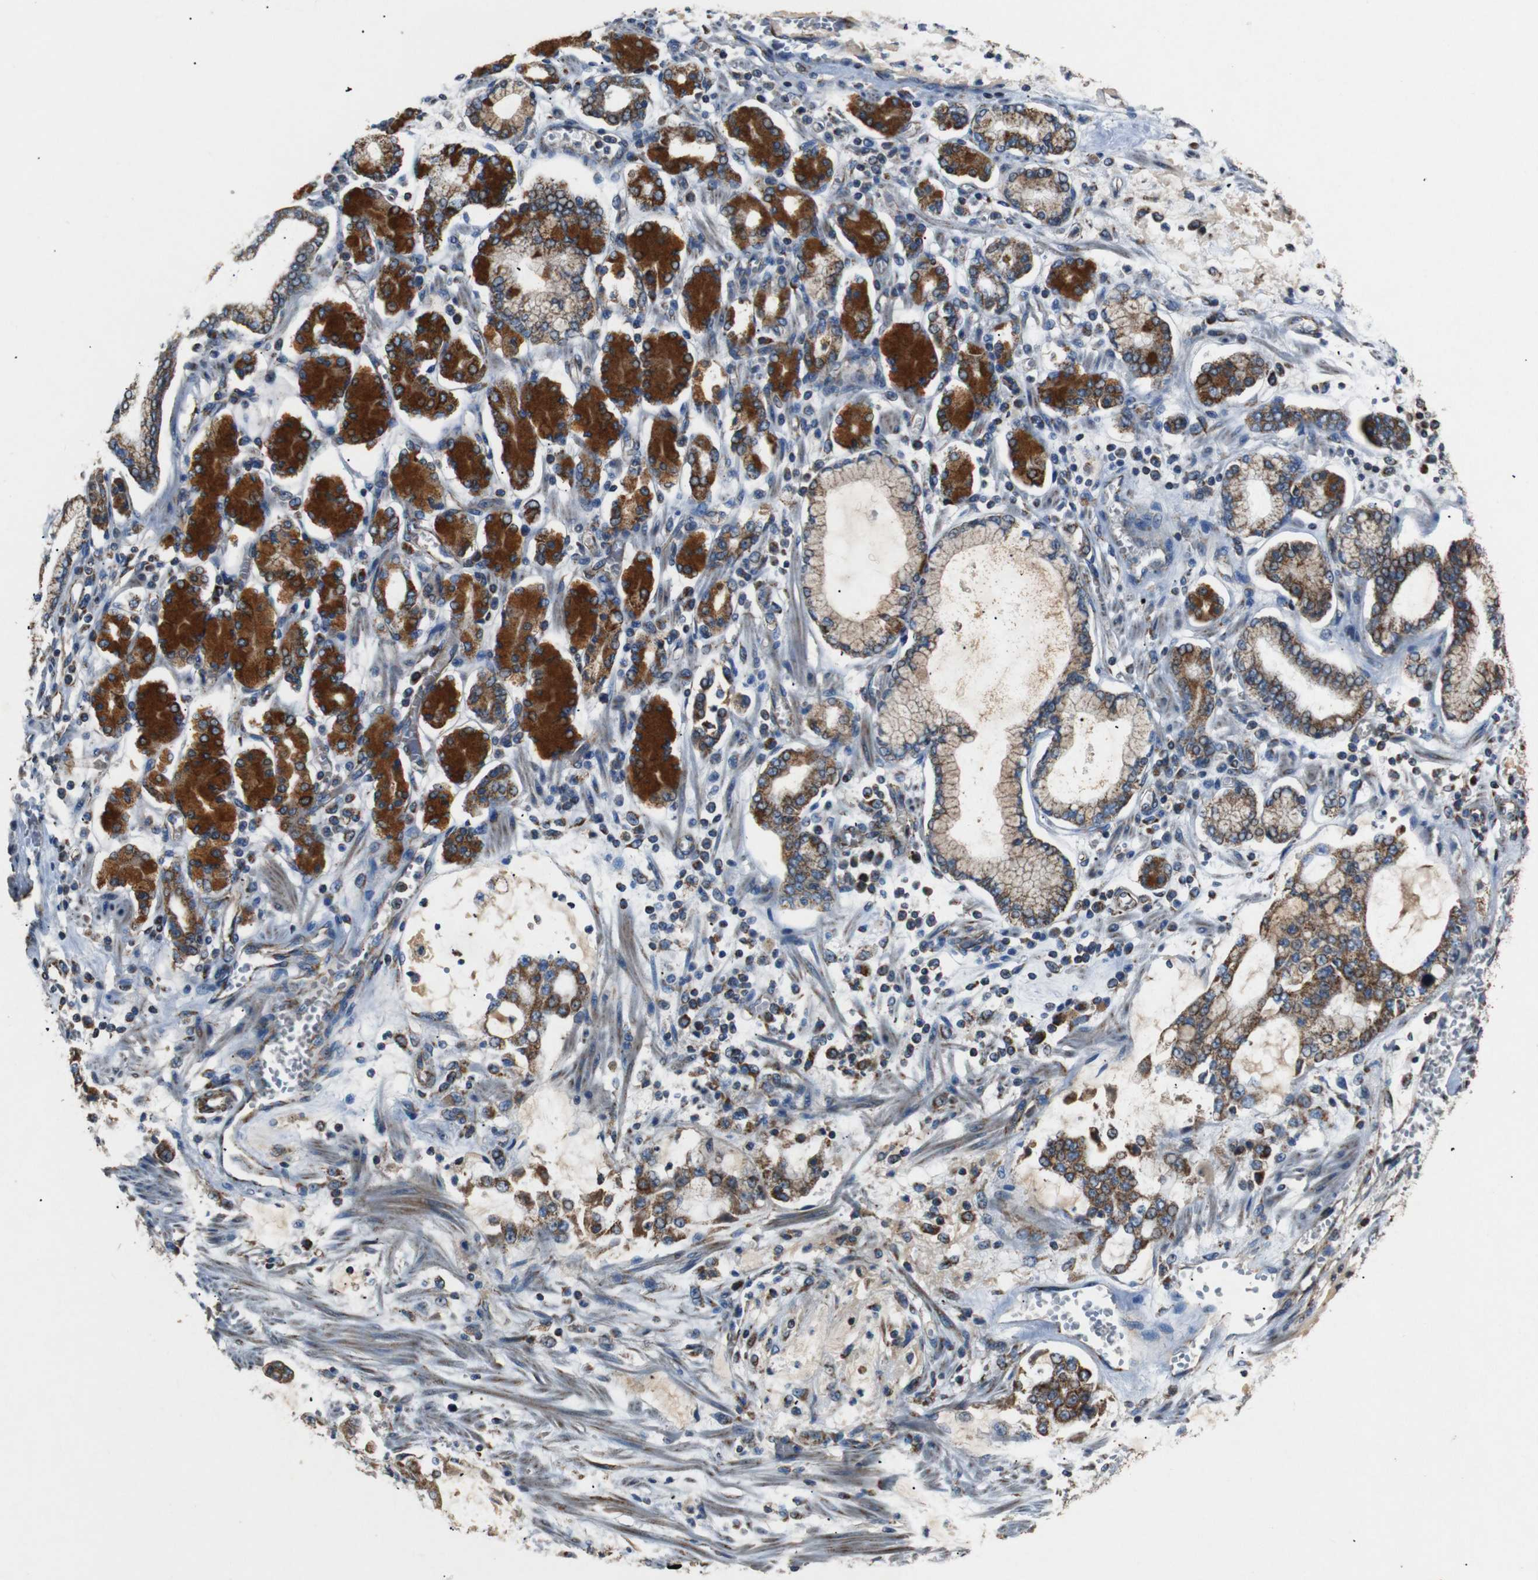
{"staining": {"intensity": "moderate", "quantity": ">75%", "location": "cytoplasmic/membranous"}, "tissue": "stomach cancer", "cell_type": "Tumor cells", "image_type": "cancer", "snomed": [{"axis": "morphology", "description": "Adenocarcinoma, NOS"}, {"axis": "topography", "description": "Stomach"}], "caption": "Protein expression analysis of stomach adenocarcinoma exhibits moderate cytoplasmic/membranous expression in approximately >75% of tumor cells.", "gene": "NETO2", "patient": {"sex": "male", "age": 76}}